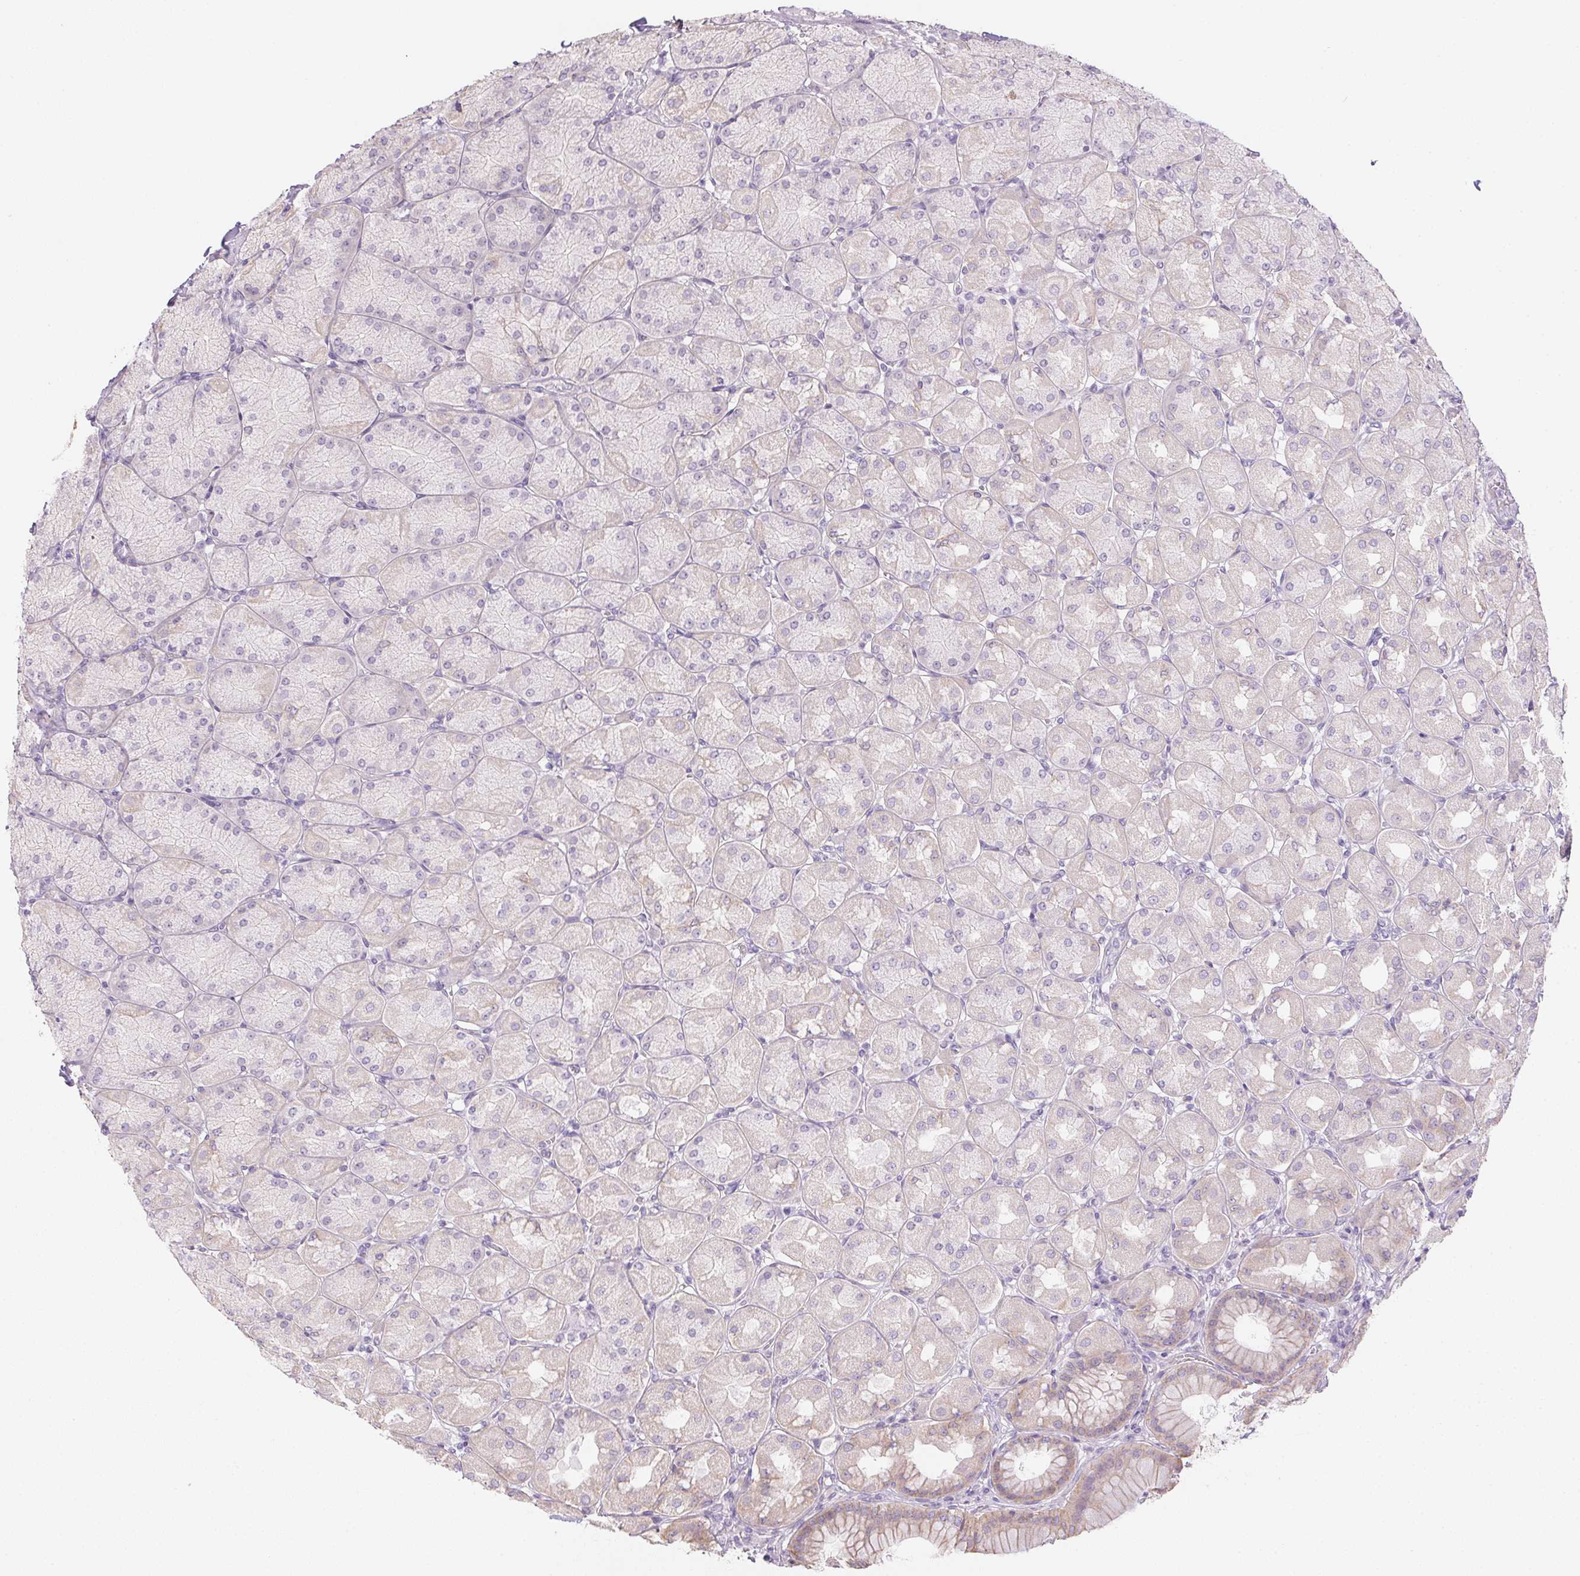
{"staining": {"intensity": "weak", "quantity": "<25%", "location": "cytoplasmic/membranous"}, "tissue": "stomach", "cell_type": "Glandular cells", "image_type": "normal", "snomed": [{"axis": "morphology", "description": "Normal tissue, NOS"}, {"axis": "topography", "description": "Stomach, upper"}], "caption": "DAB immunohistochemical staining of normal stomach displays no significant positivity in glandular cells. (DAB immunohistochemistry, high magnification).", "gene": "CTCFL", "patient": {"sex": "female", "age": 56}}